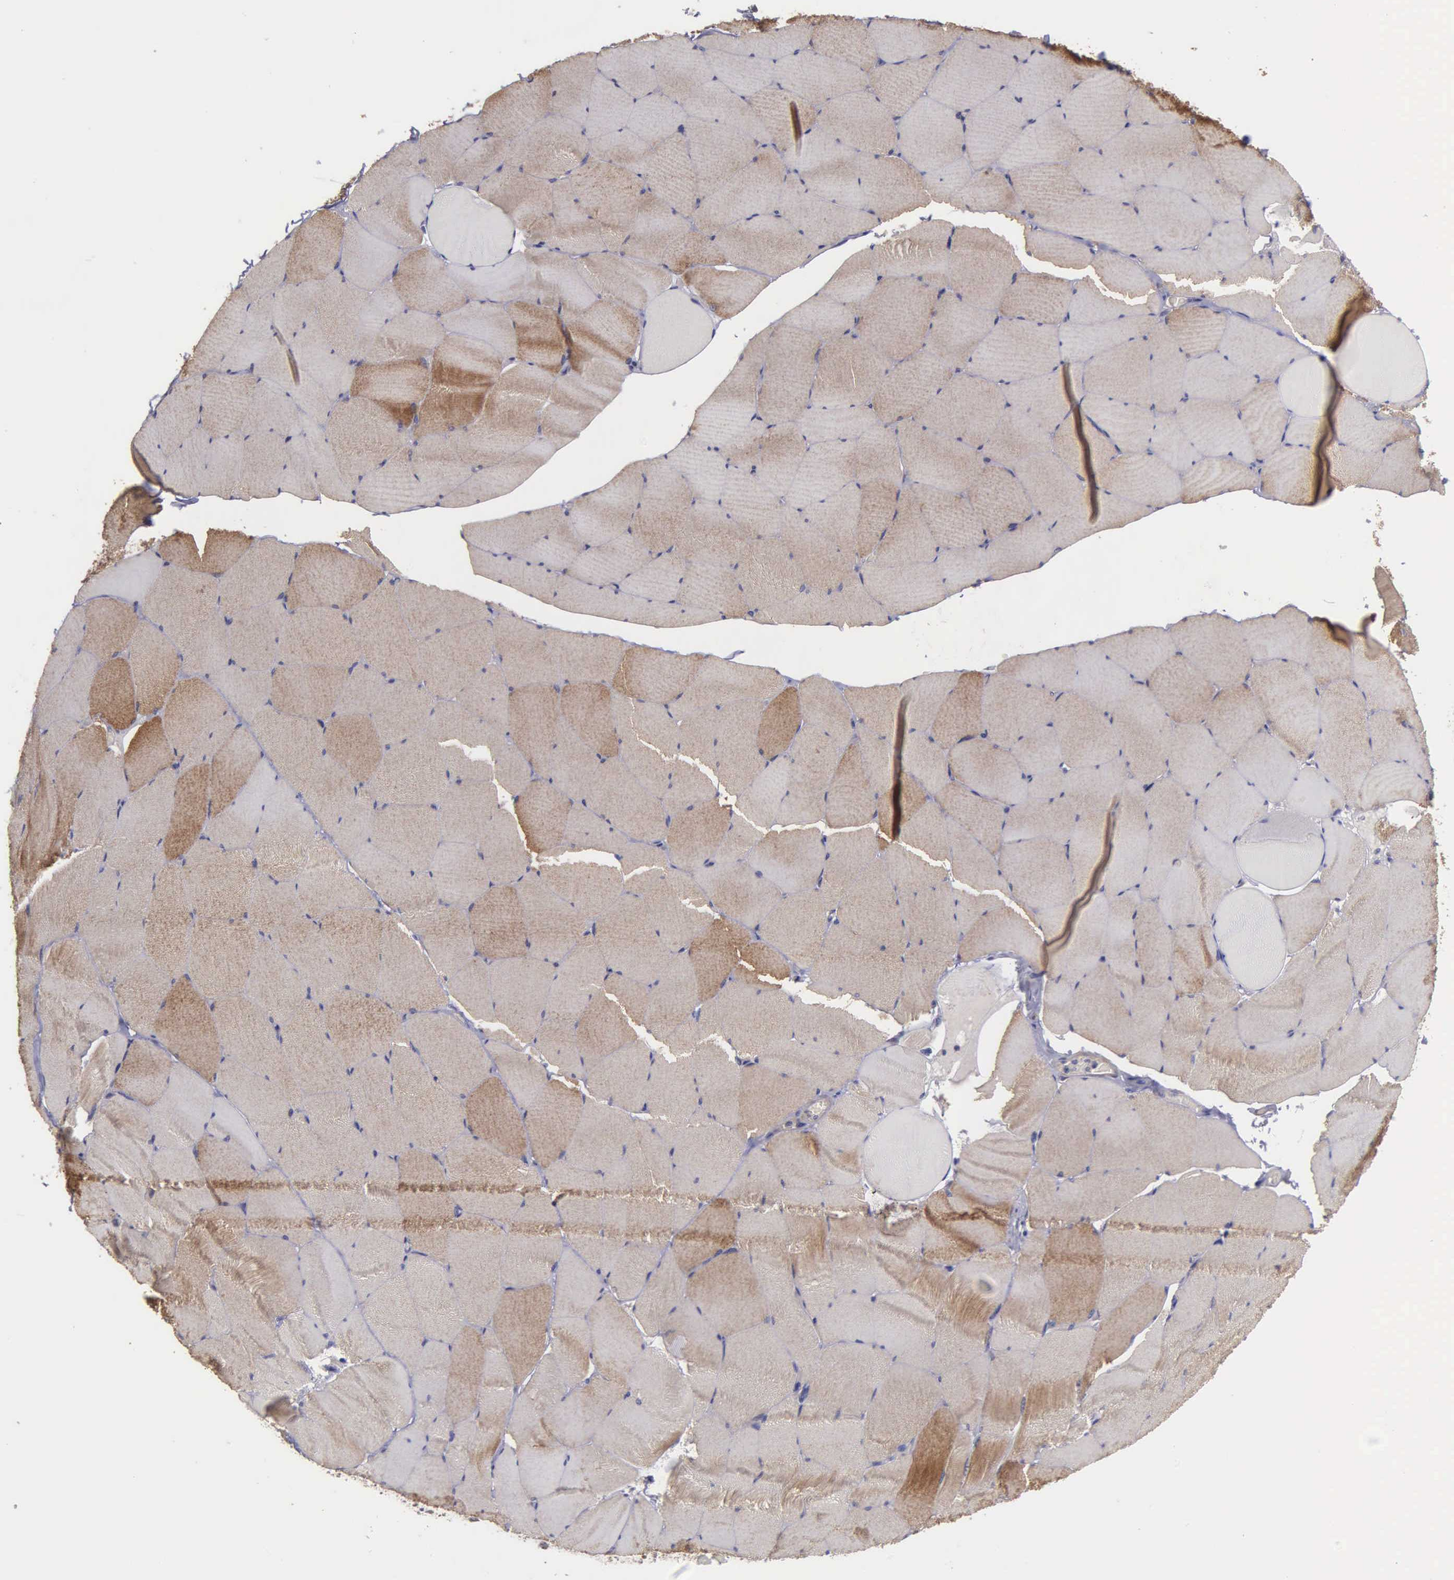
{"staining": {"intensity": "moderate", "quantity": "25%-75%", "location": "cytoplasmic/membranous"}, "tissue": "skeletal muscle", "cell_type": "Myocytes", "image_type": "normal", "snomed": [{"axis": "morphology", "description": "Normal tissue, NOS"}, {"axis": "topography", "description": "Skeletal muscle"}, {"axis": "topography", "description": "Salivary gland"}], "caption": "A histopathology image of human skeletal muscle stained for a protein shows moderate cytoplasmic/membranous brown staining in myocytes. The staining was performed using DAB to visualize the protein expression in brown, while the nuclei were stained in blue with hematoxylin (Magnification: 20x).", "gene": "RTL10", "patient": {"sex": "male", "age": 62}}